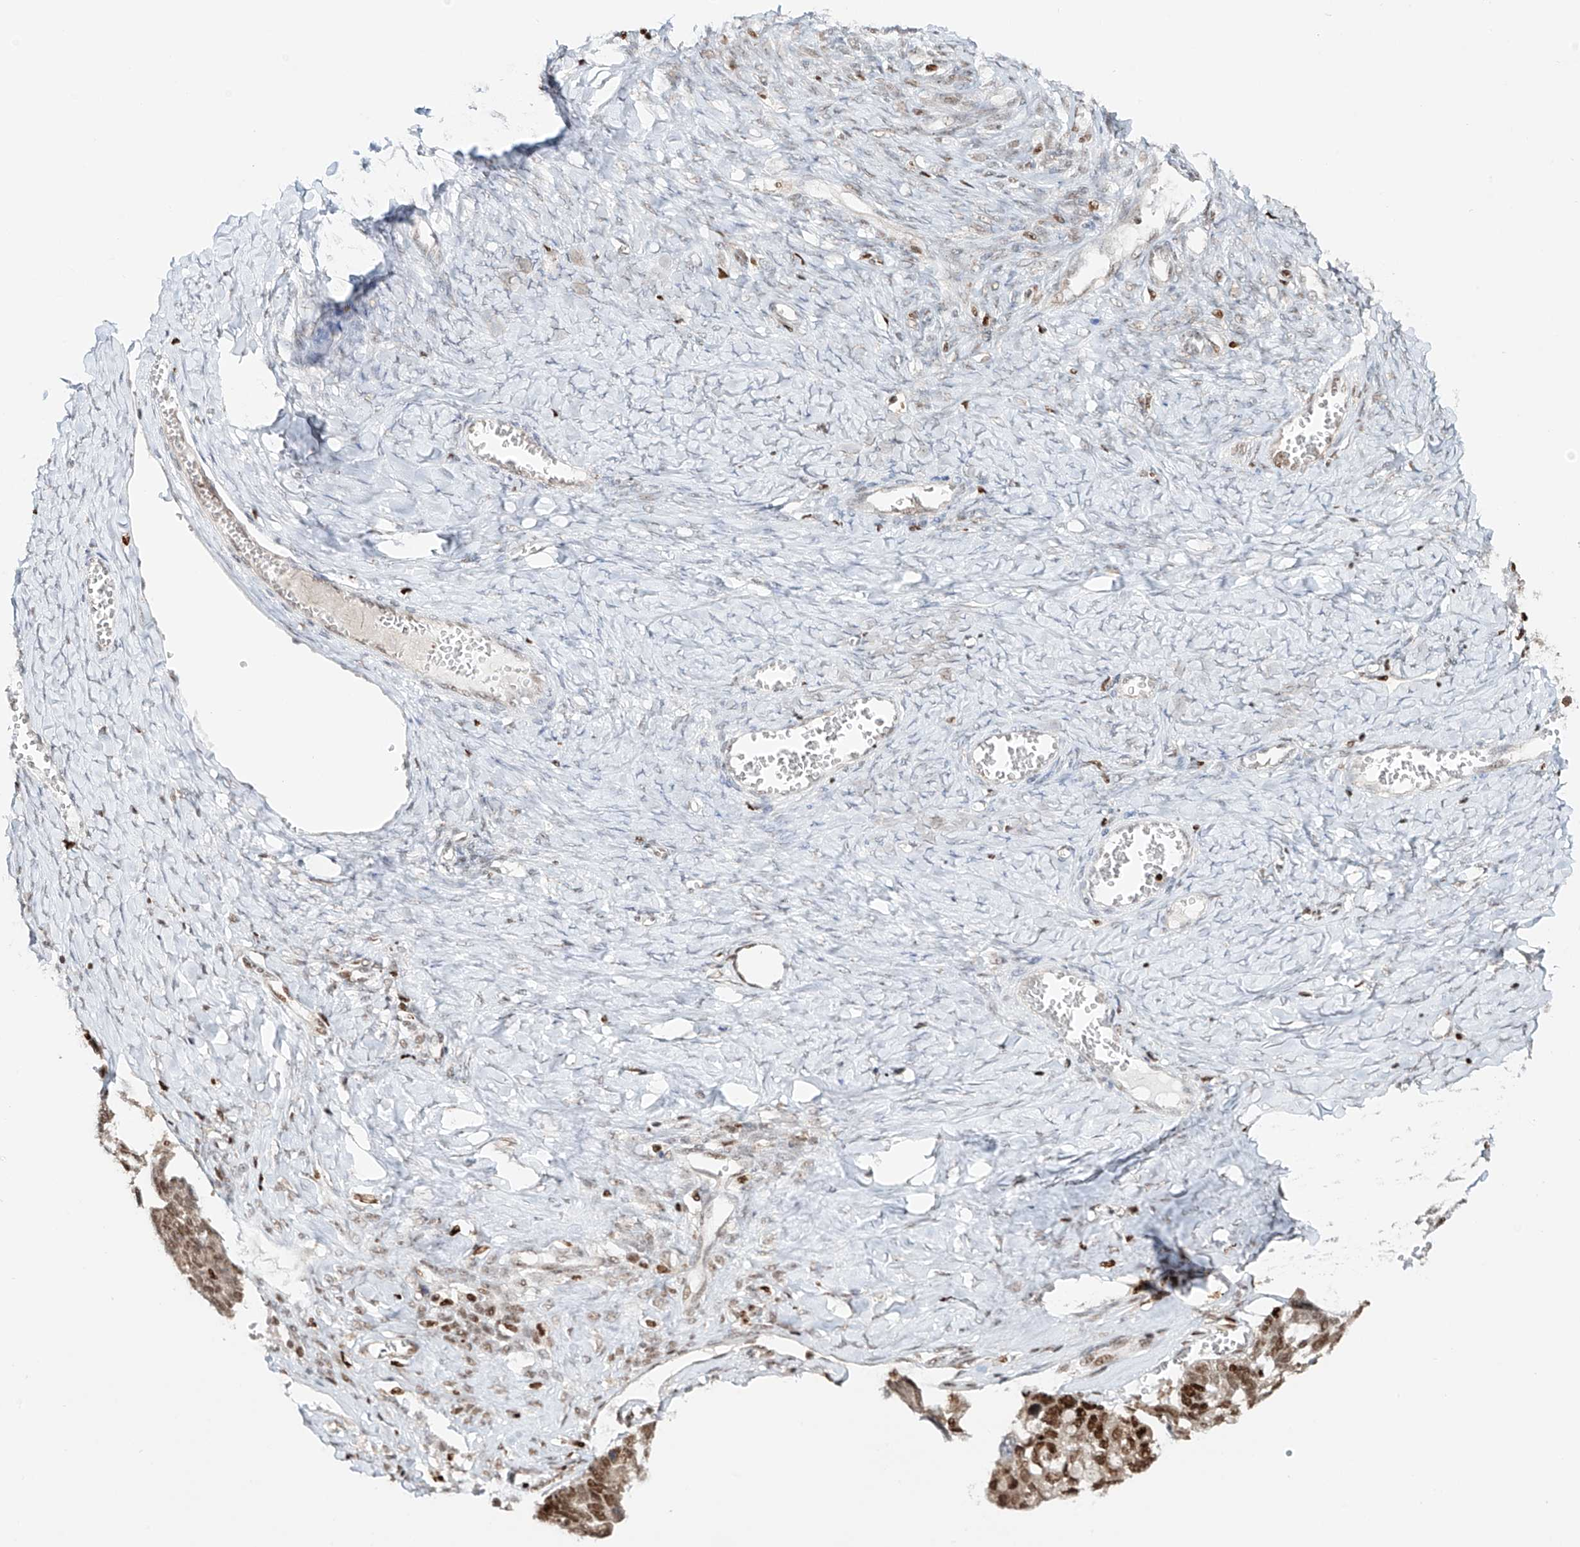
{"staining": {"intensity": "moderate", "quantity": ">75%", "location": "nuclear"}, "tissue": "ovarian cancer", "cell_type": "Tumor cells", "image_type": "cancer", "snomed": [{"axis": "morphology", "description": "Cystadenocarcinoma, serous, NOS"}, {"axis": "topography", "description": "Ovary"}], "caption": "This histopathology image shows immunohistochemistry (IHC) staining of human serous cystadenocarcinoma (ovarian), with medium moderate nuclear staining in approximately >75% of tumor cells.", "gene": "DZIP1L", "patient": {"sex": "female", "age": 79}}